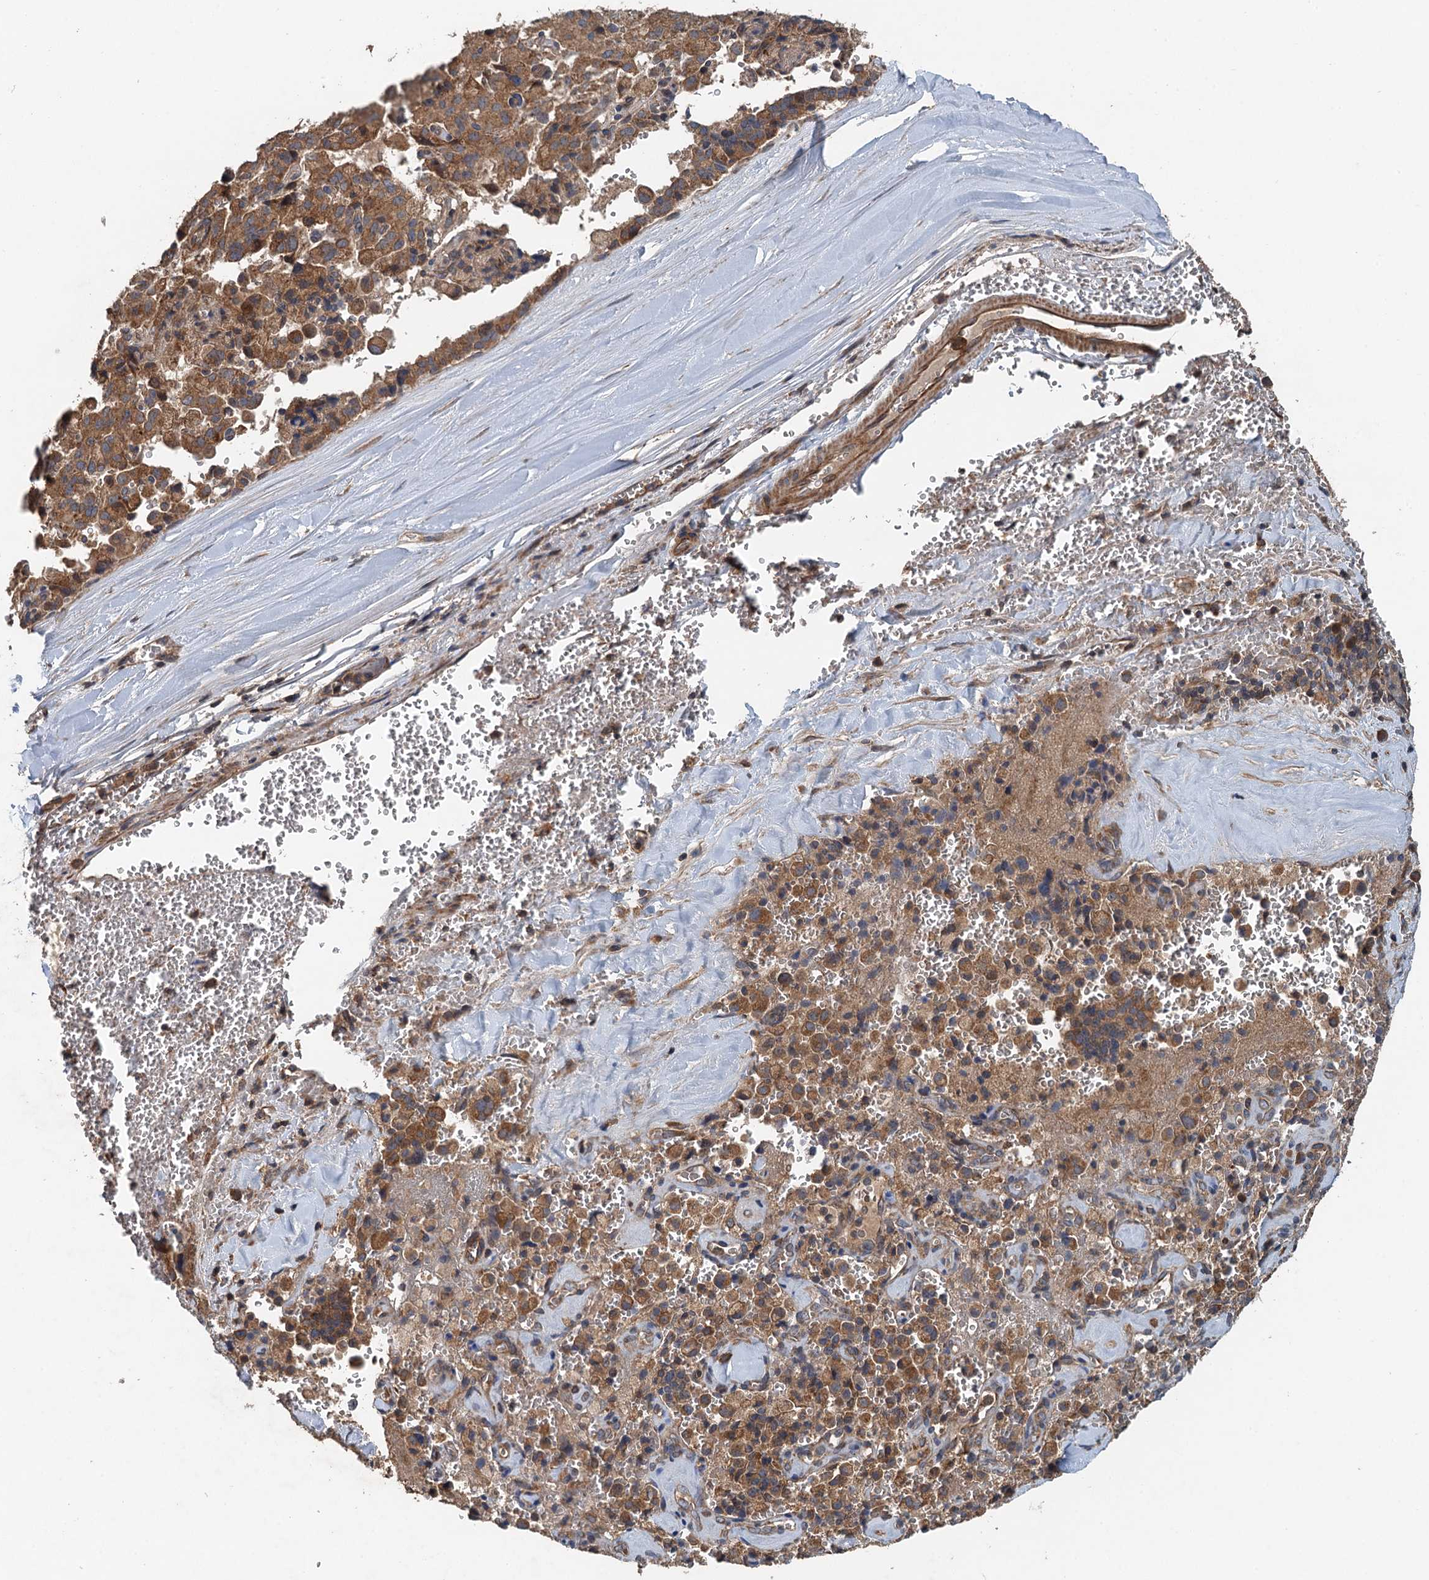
{"staining": {"intensity": "moderate", "quantity": ">75%", "location": "cytoplasmic/membranous"}, "tissue": "pancreatic cancer", "cell_type": "Tumor cells", "image_type": "cancer", "snomed": [{"axis": "morphology", "description": "Adenocarcinoma, NOS"}, {"axis": "topography", "description": "Pancreas"}], "caption": "Pancreatic cancer (adenocarcinoma) was stained to show a protein in brown. There is medium levels of moderate cytoplasmic/membranous staining in approximately >75% of tumor cells. (Stains: DAB (3,3'-diaminobenzidine) in brown, nuclei in blue, Microscopy: brightfield microscopy at high magnification).", "gene": "BORCS5", "patient": {"sex": "male", "age": 65}}